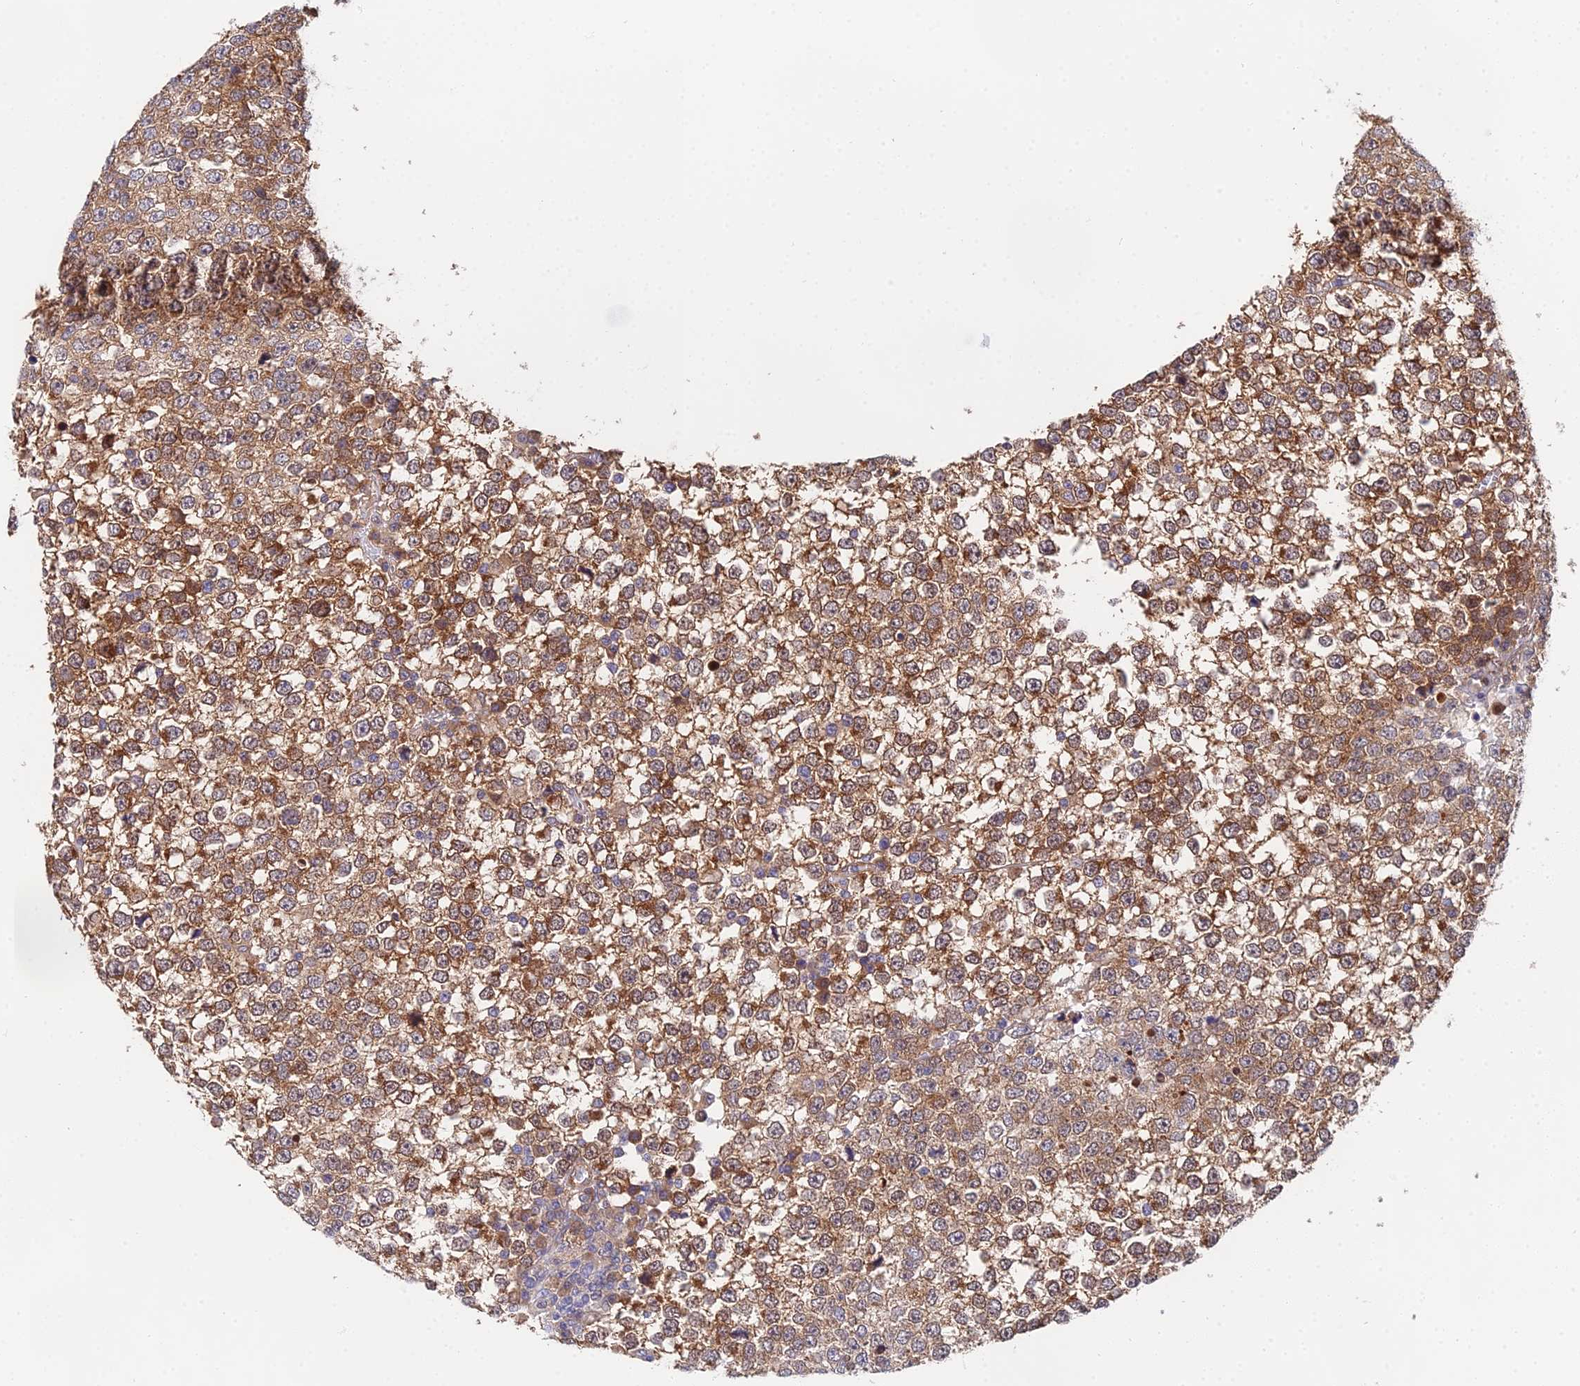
{"staining": {"intensity": "moderate", "quantity": ">75%", "location": "cytoplasmic/membranous"}, "tissue": "testis cancer", "cell_type": "Tumor cells", "image_type": "cancer", "snomed": [{"axis": "morphology", "description": "Seminoma, NOS"}, {"axis": "topography", "description": "Testis"}], "caption": "A high-resolution image shows IHC staining of testis seminoma, which shows moderate cytoplasmic/membranous expression in approximately >75% of tumor cells.", "gene": "PPP2R2C", "patient": {"sex": "male", "age": 65}}